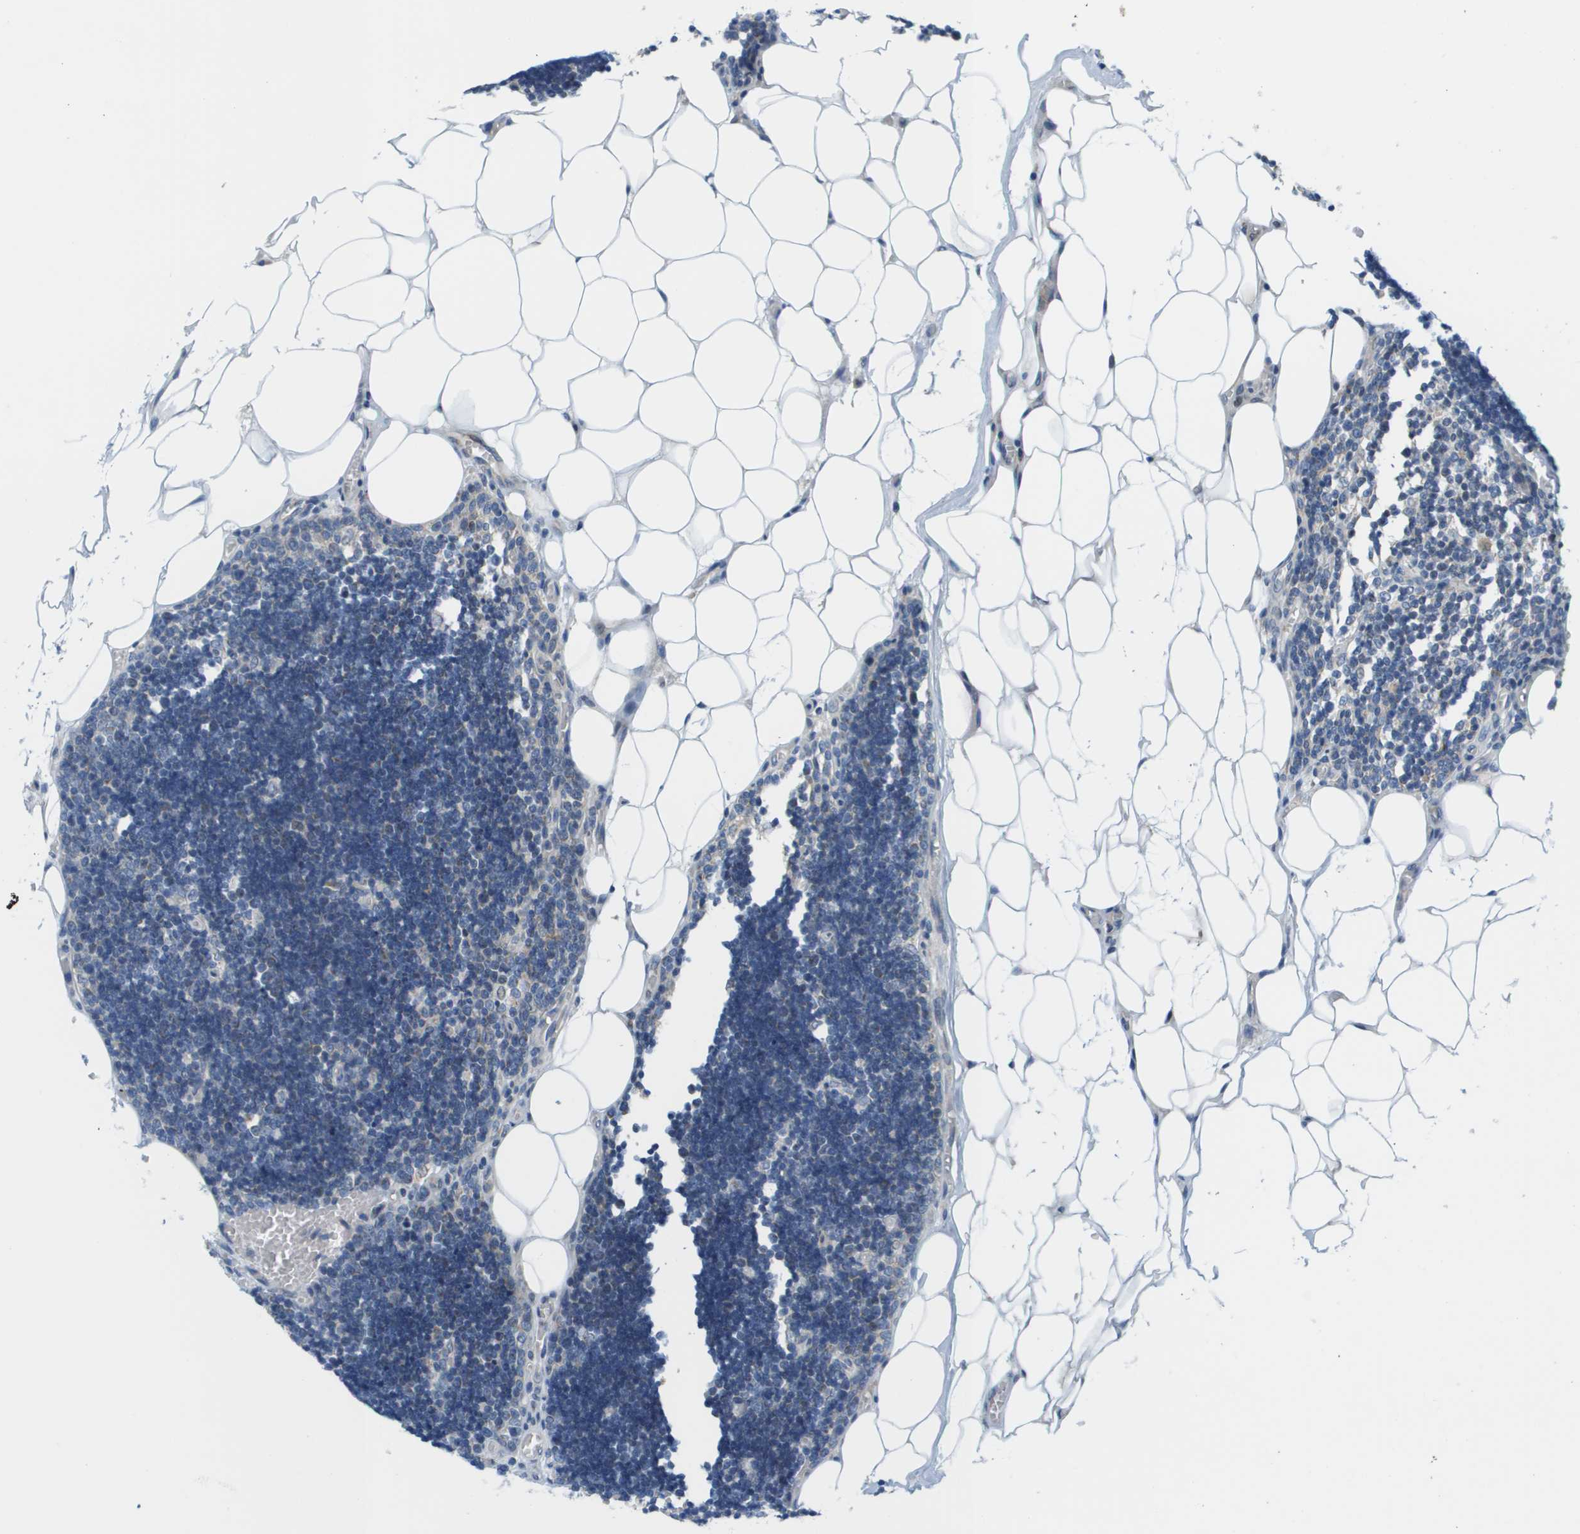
{"staining": {"intensity": "weak", "quantity": "25%-75%", "location": "cytoplasmic/membranous"}, "tissue": "lymph node", "cell_type": "Germinal center cells", "image_type": "normal", "snomed": [{"axis": "morphology", "description": "Normal tissue, NOS"}, {"axis": "topography", "description": "Lymph node"}], "caption": "The image demonstrates staining of unremarkable lymph node, revealing weak cytoplasmic/membranous protein positivity (brown color) within germinal center cells.", "gene": "KRT23", "patient": {"sex": "male", "age": 33}}